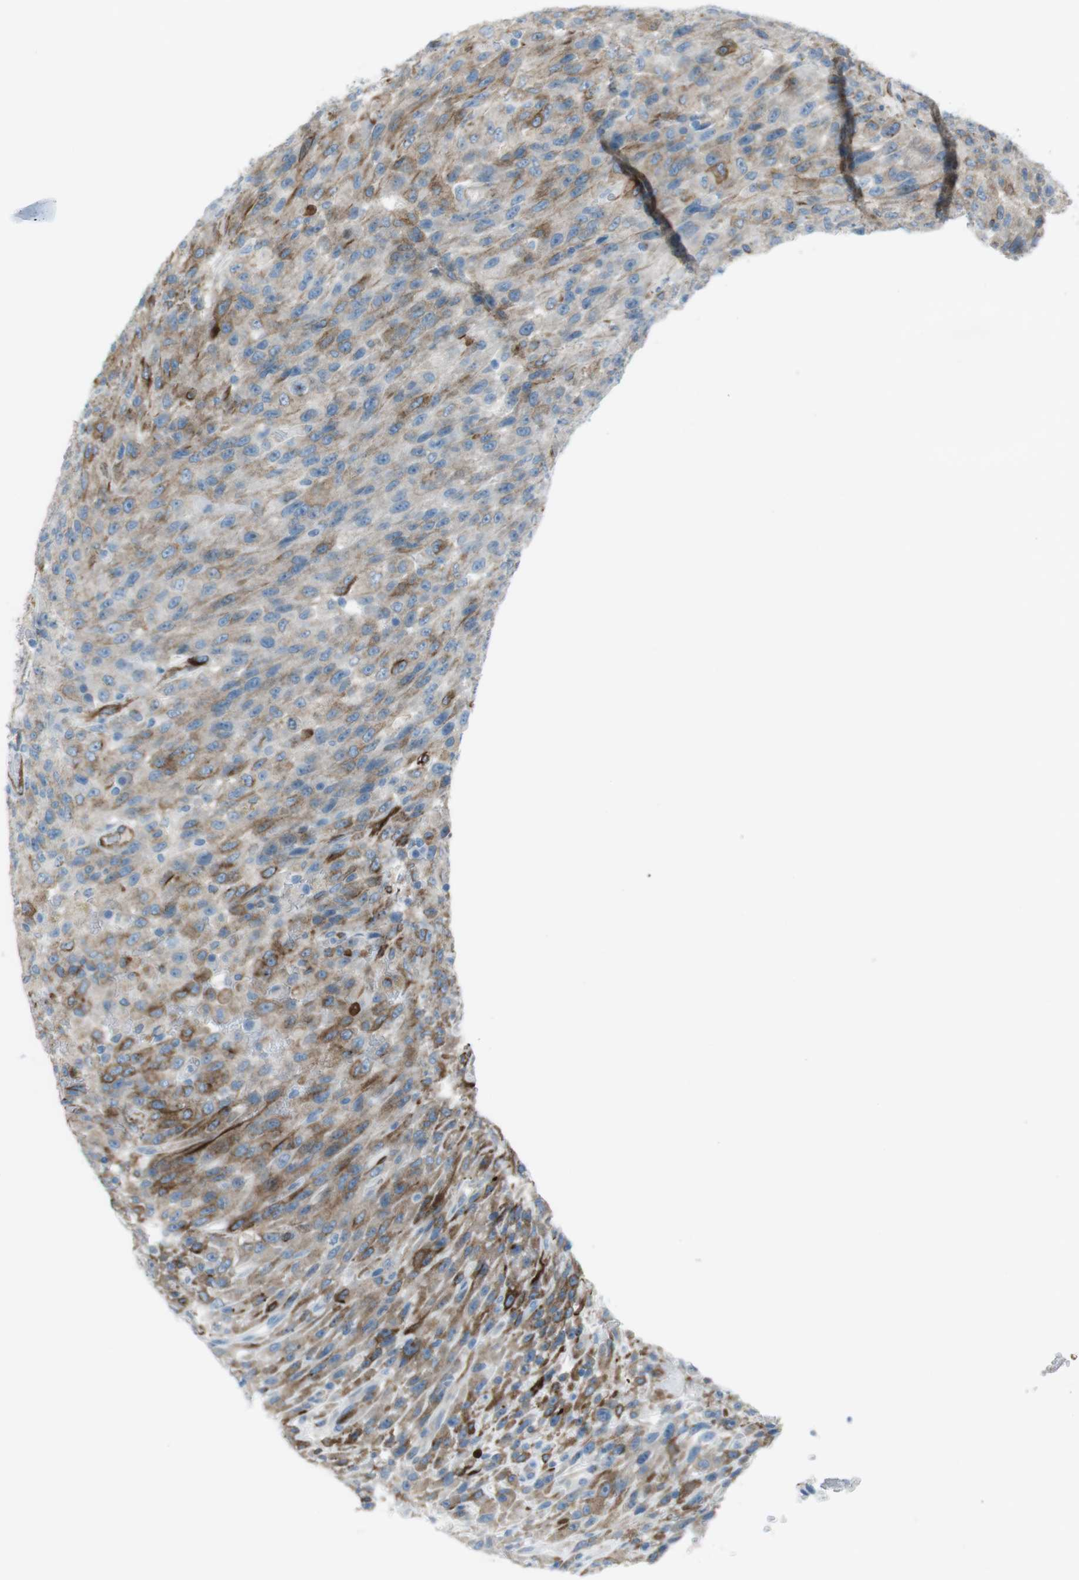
{"staining": {"intensity": "moderate", "quantity": "25%-75%", "location": "cytoplasmic/membranous"}, "tissue": "urothelial cancer", "cell_type": "Tumor cells", "image_type": "cancer", "snomed": [{"axis": "morphology", "description": "Urothelial carcinoma, High grade"}, {"axis": "topography", "description": "Urinary bladder"}], "caption": "Moderate cytoplasmic/membranous protein positivity is appreciated in about 25%-75% of tumor cells in urothelial cancer.", "gene": "TUBB2A", "patient": {"sex": "male", "age": 66}}